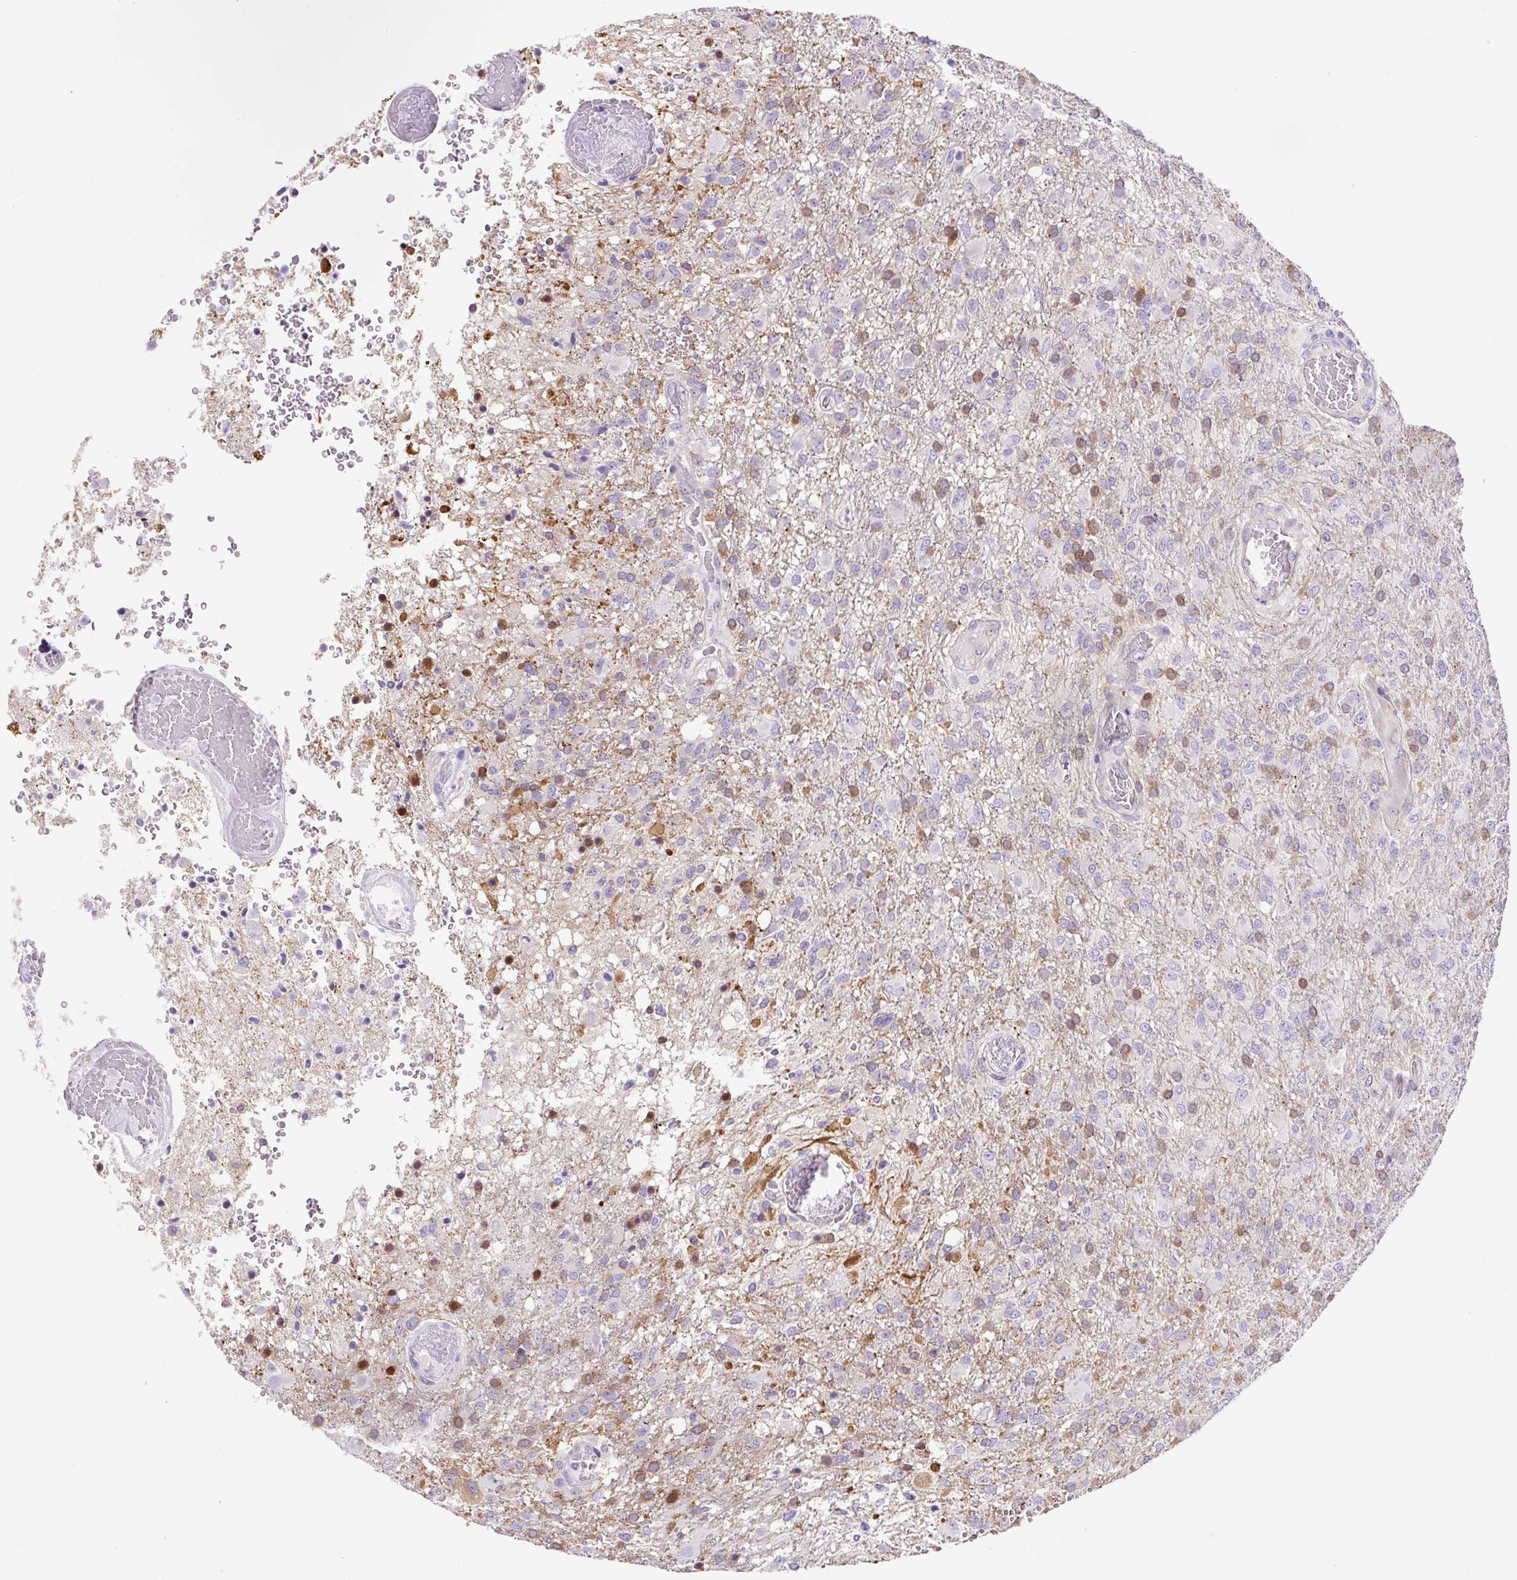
{"staining": {"intensity": "moderate", "quantity": "<25%", "location": "cytoplasmic/membranous,nuclear"}, "tissue": "glioma", "cell_type": "Tumor cells", "image_type": "cancer", "snomed": [{"axis": "morphology", "description": "Glioma, malignant, High grade"}, {"axis": "topography", "description": "Brain"}], "caption": "High-grade glioma (malignant) tissue shows moderate cytoplasmic/membranous and nuclear expression in approximately <25% of tumor cells, visualized by immunohistochemistry. (Brightfield microscopy of DAB IHC at high magnification).", "gene": "ASB4", "patient": {"sex": "female", "age": 74}}